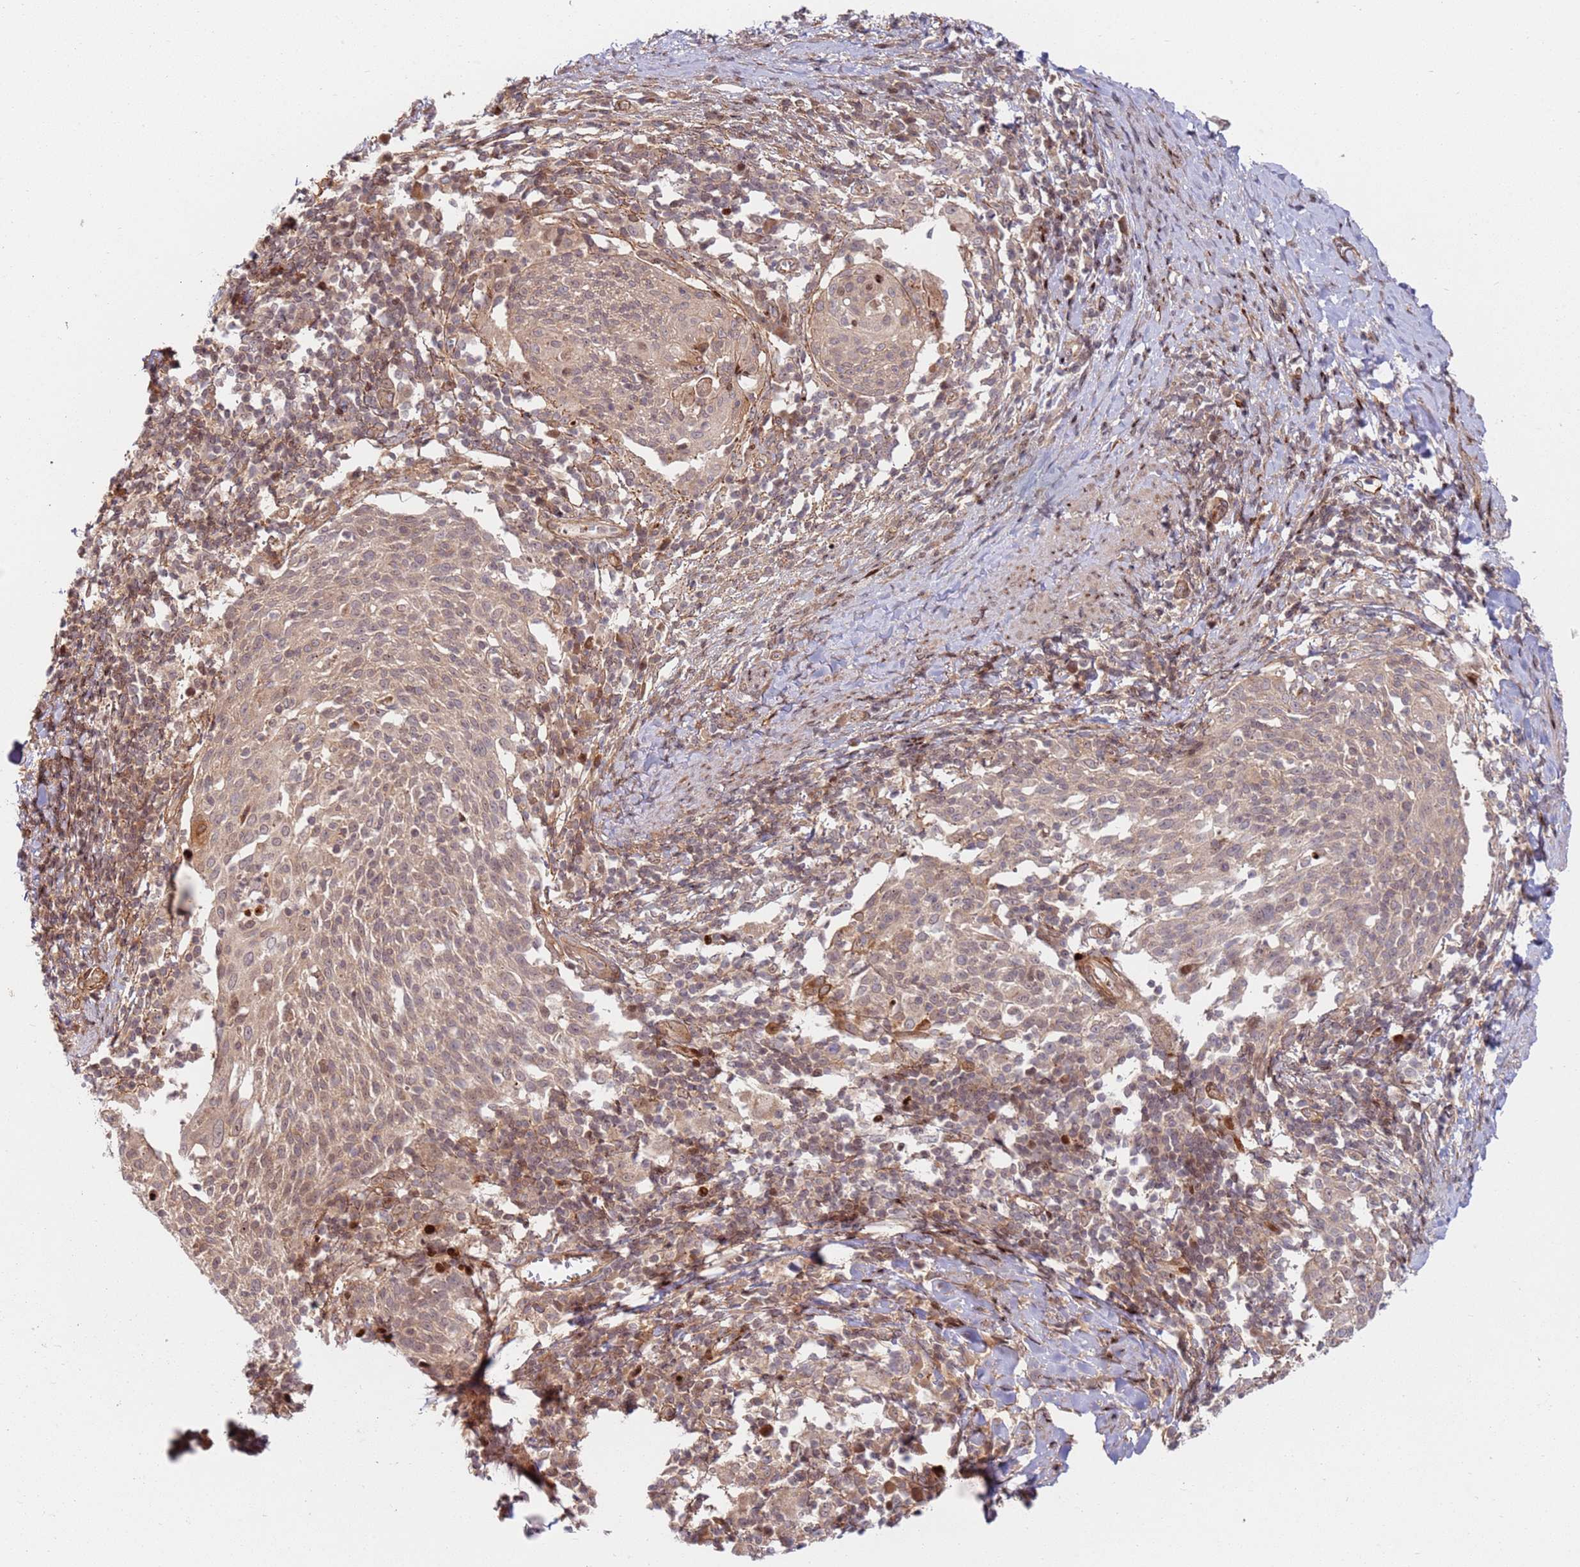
{"staining": {"intensity": "weak", "quantity": "25%-75%", "location": "cytoplasmic/membranous,nuclear"}, "tissue": "cervical cancer", "cell_type": "Tumor cells", "image_type": "cancer", "snomed": [{"axis": "morphology", "description": "Squamous cell carcinoma, NOS"}, {"axis": "topography", "description": "Cervix"}], "caption": "Tumor cells demonstrate low levels of weak cytoplasmic/membranous and nuclear expression in approximately 25%-75% of cells in human cervical squamous cell carcinoma. (Brightfield microscopy of DAB IHC at high magnification).", "gene": "TMEM233", "patient": {"sex": "female", "age": 52}}